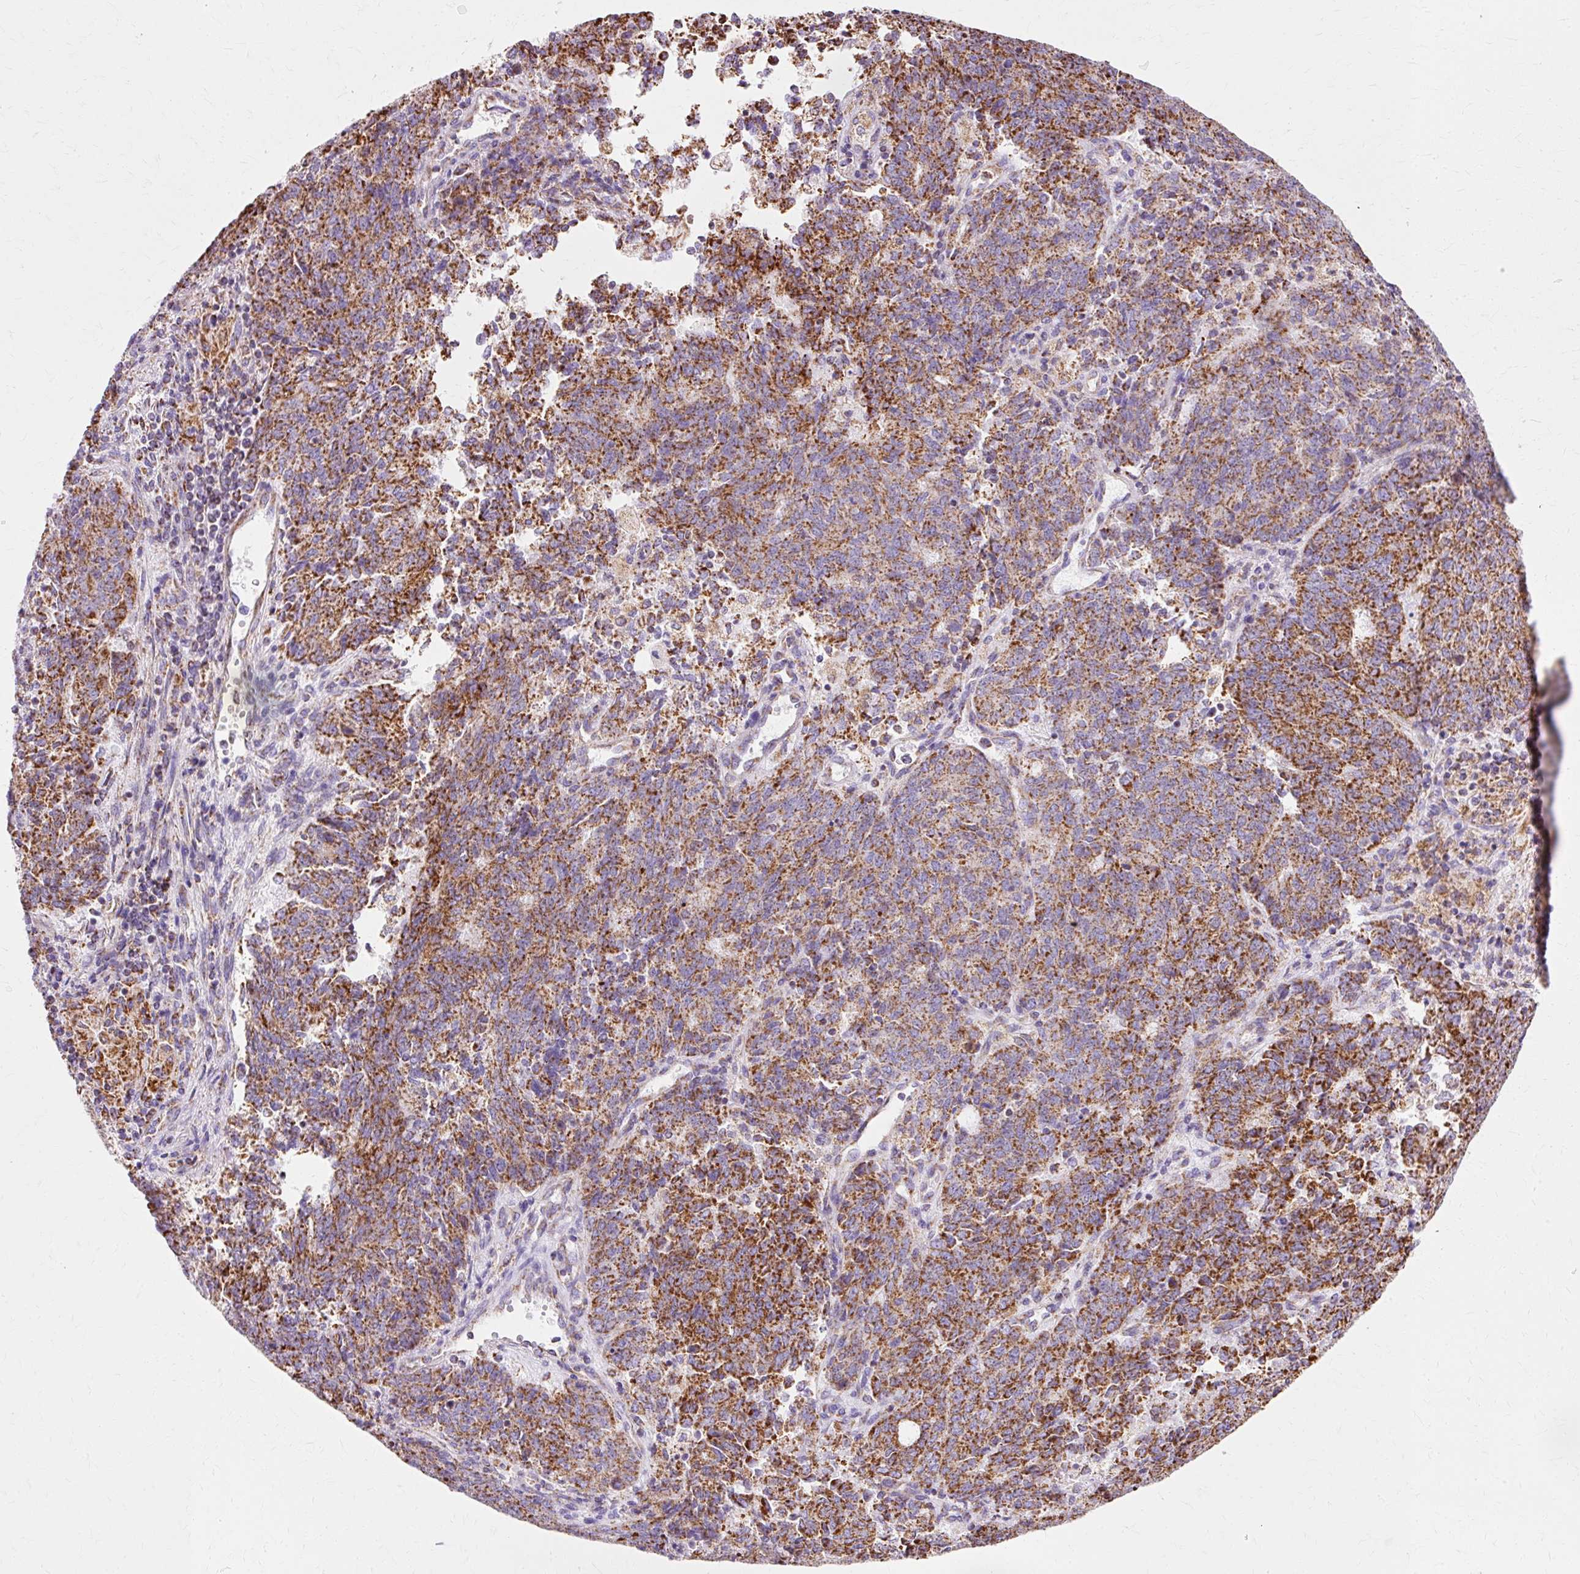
{"staining": {"intensity": "strong", "quantity": ">75%", "location": "cytoplasmic/membranous"}, "tissue": "endometrial cancer", "cell_type": "Tumor cells", "image_type": "cancer", "snomed": [{"axis": "morphology", "description": "Adenocarcinoma, NOS"}, {"axis": "topography", "description": "Endometrium"}], "caption": "An immunohistochemistry image of tumor tissue is shown. Protein staining in brown labels strong cytoplasmic/membranous positivity in endometrial cancer within tumor cells.", "gene": "ATP5PO", "patient": {"sex": "female", "age": 80}}